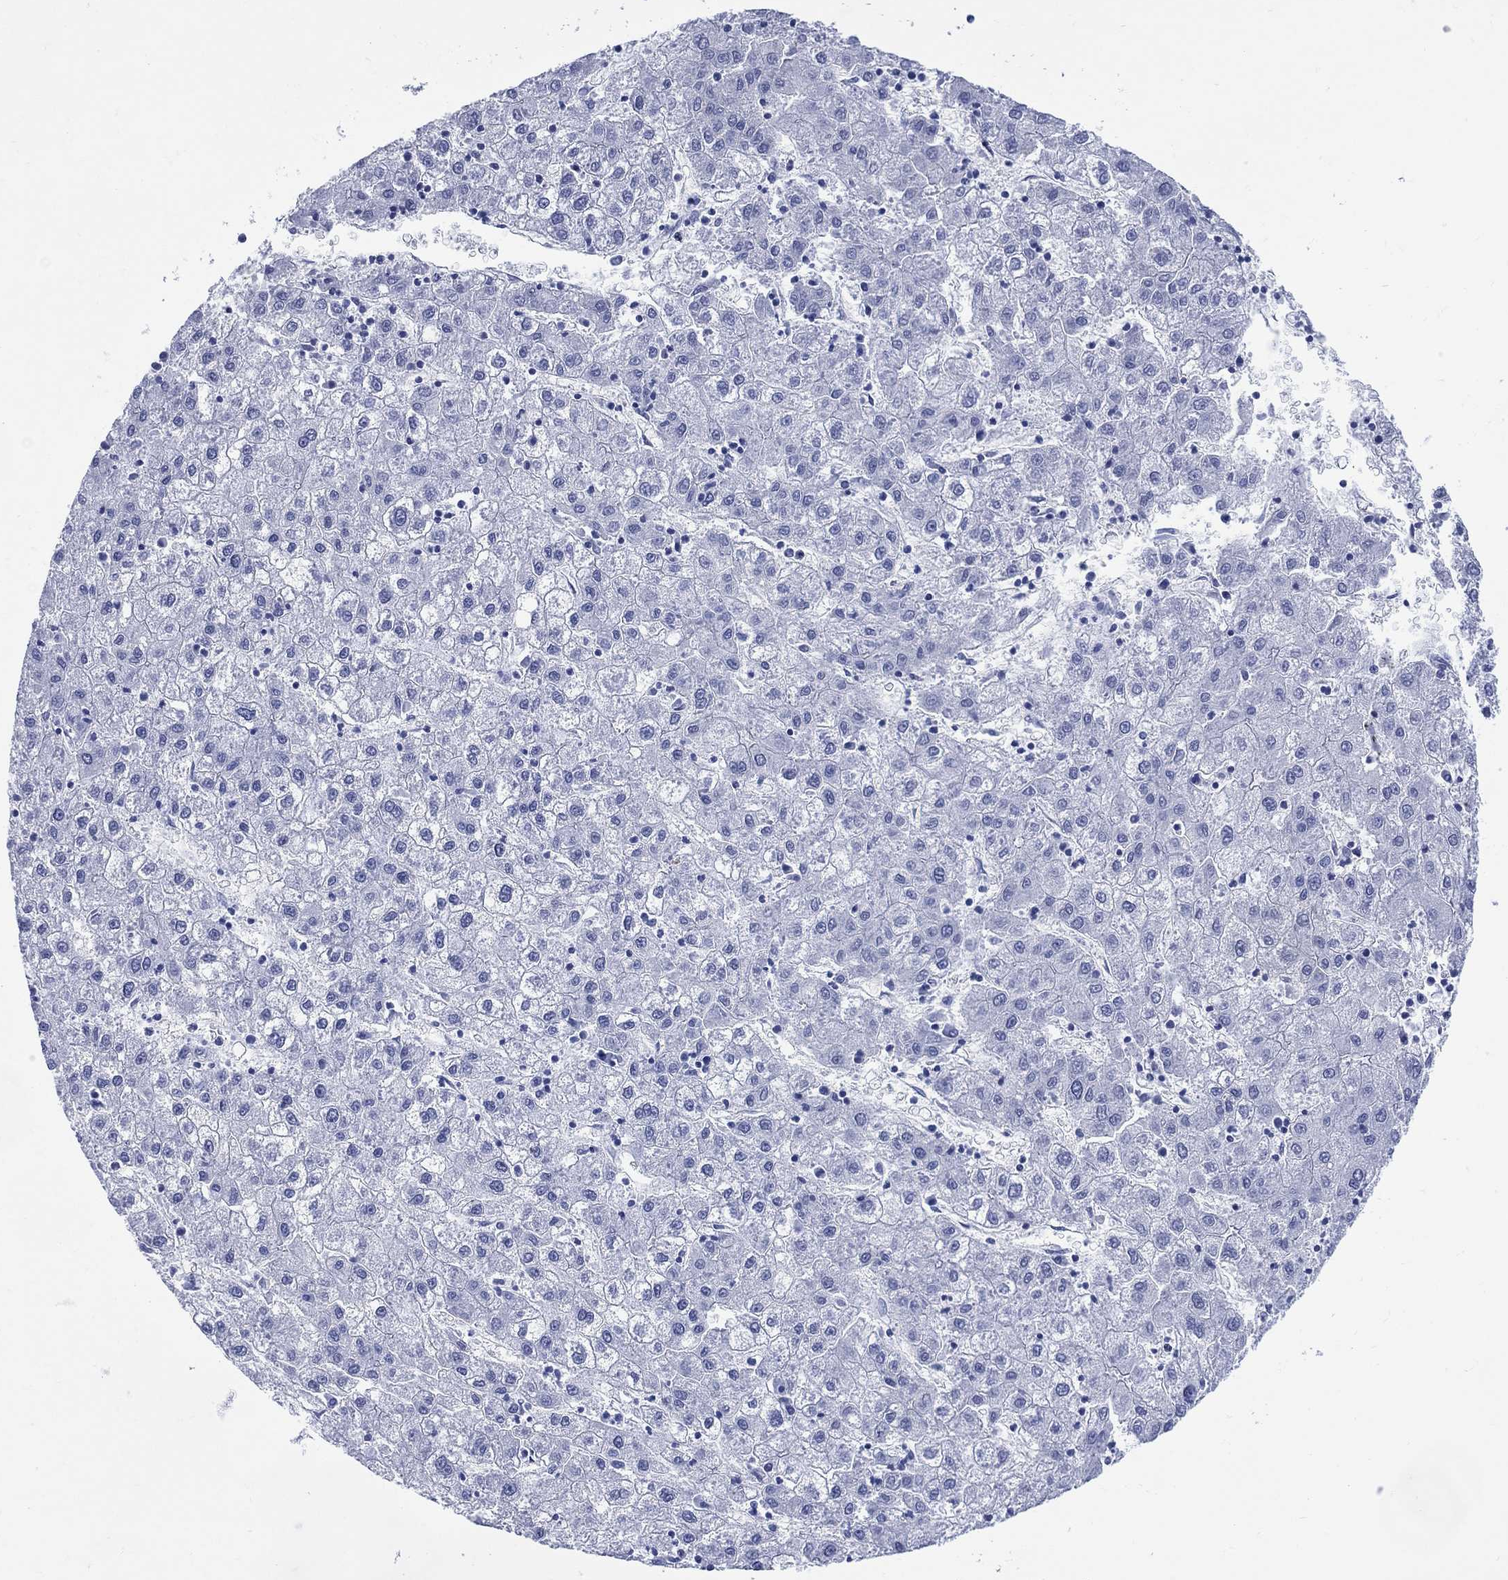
{"staining": {"intensity": "negative", "quantity": "none", "location": "none"}, "tissue": "liver cancer", "cell_type": "Tumor cells", "image_type": "cancer", "snomed": [{"axis": "morphology", "description": "Carcinoma, Hepatocellular, NOS"}, {"axis": "topography", "description": "Liver"}], "caption": "An IHC micrograph of hepatocellular carcinoma (liver) is shown. There is no staining in tumor cells of hepatocellular carcinoma (liver). (DAB (3,3'-diaminobenzidine) immunohistochemistry (IHC), high magnification).", "gene": "LRRD1", "patient": {"sex": "male", "age": 72}}